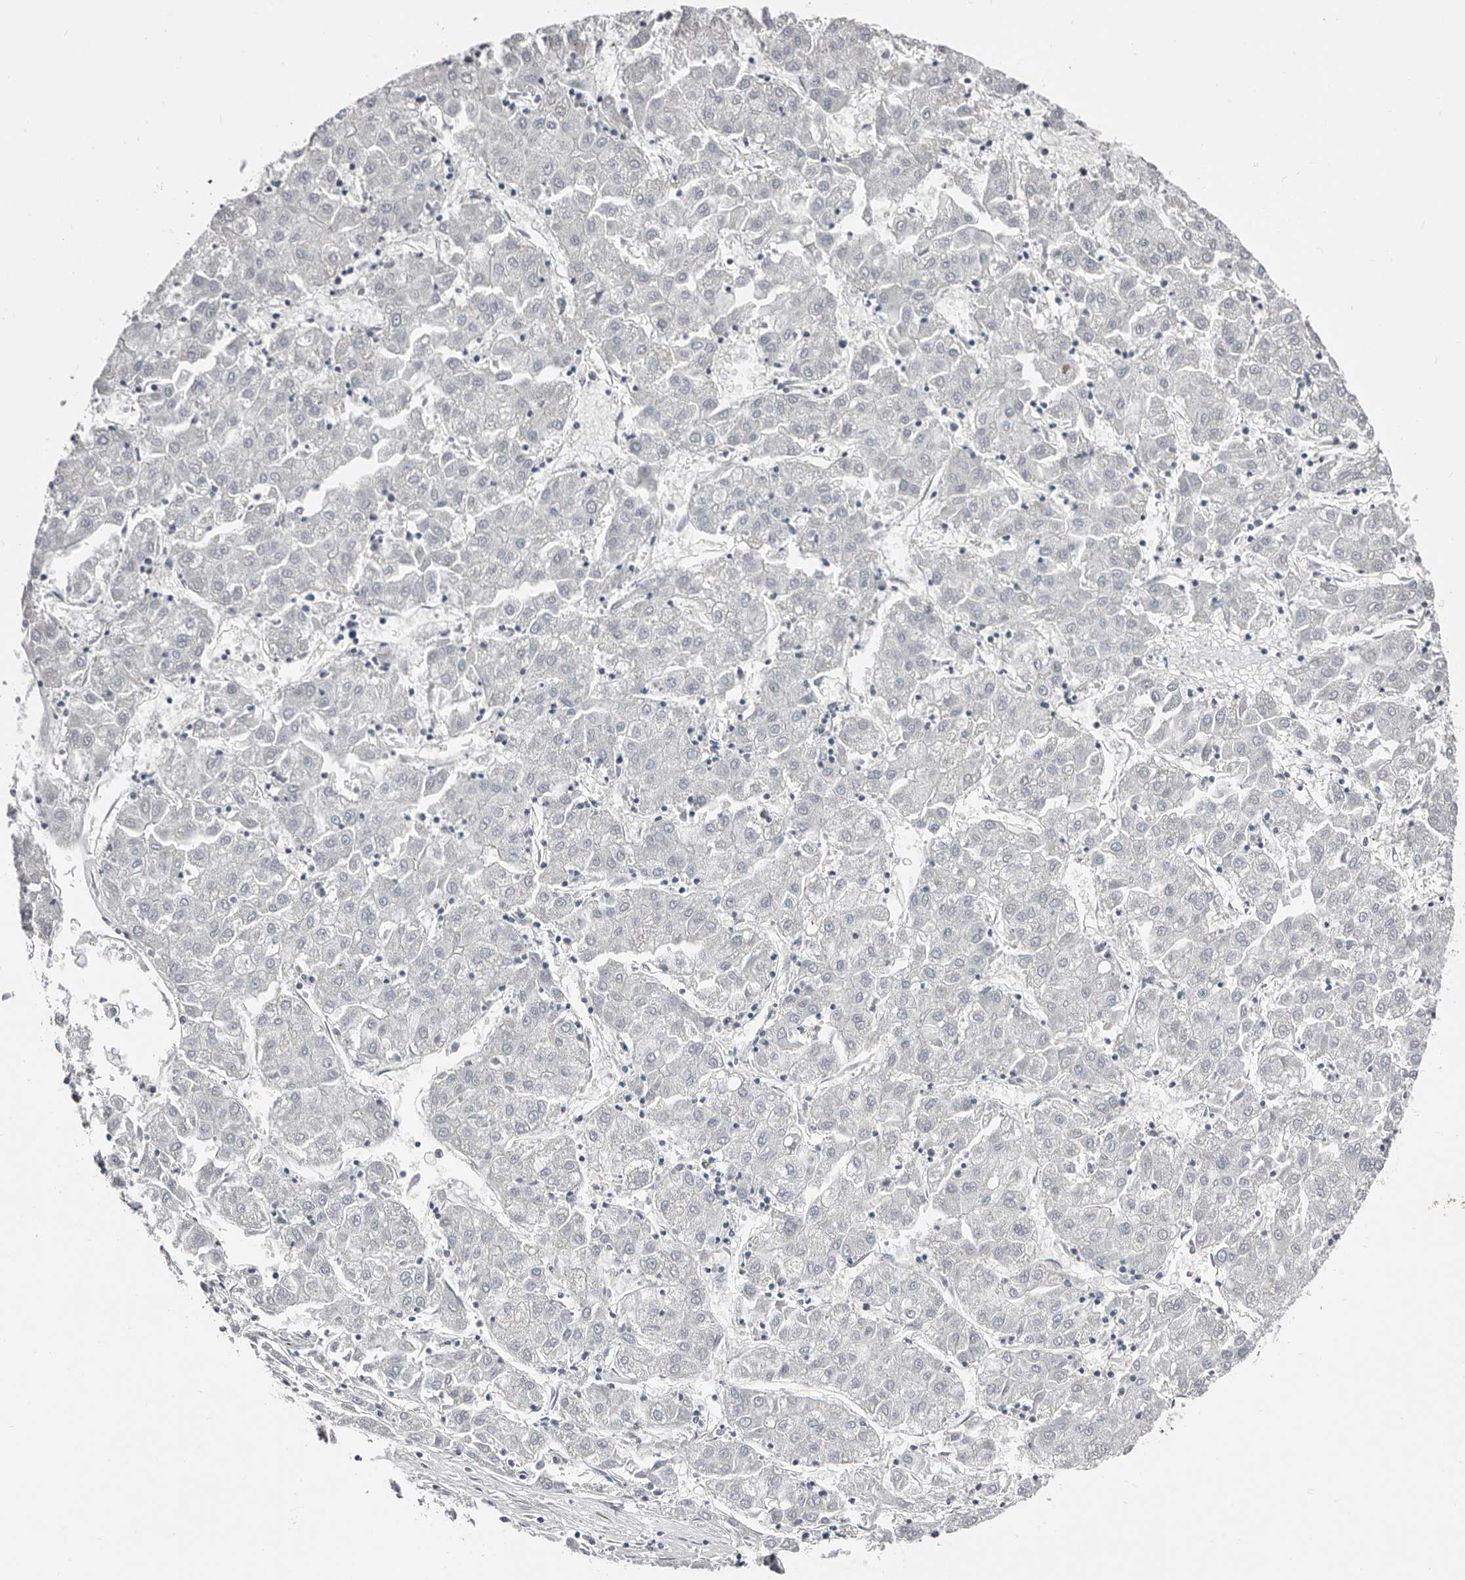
{"staining": {"intensity": "negative", "quantity": "none", "location": "none"}, "tissue": "liver cancer", "cell_type": "Tumor cells", "image_type": "cancer", "snomed": [{"axis": "morphology", "description": "Carcinoma, Hepatocellular, NOS"}, {"axis": "topography", "description": "Liver"}], "caption": "The image shows no significant positivity in tumor cells of hepatocellular carcinoma (liver).", "gene": "ASRGL1", "patient": {"sex": "male", "age": 72}}